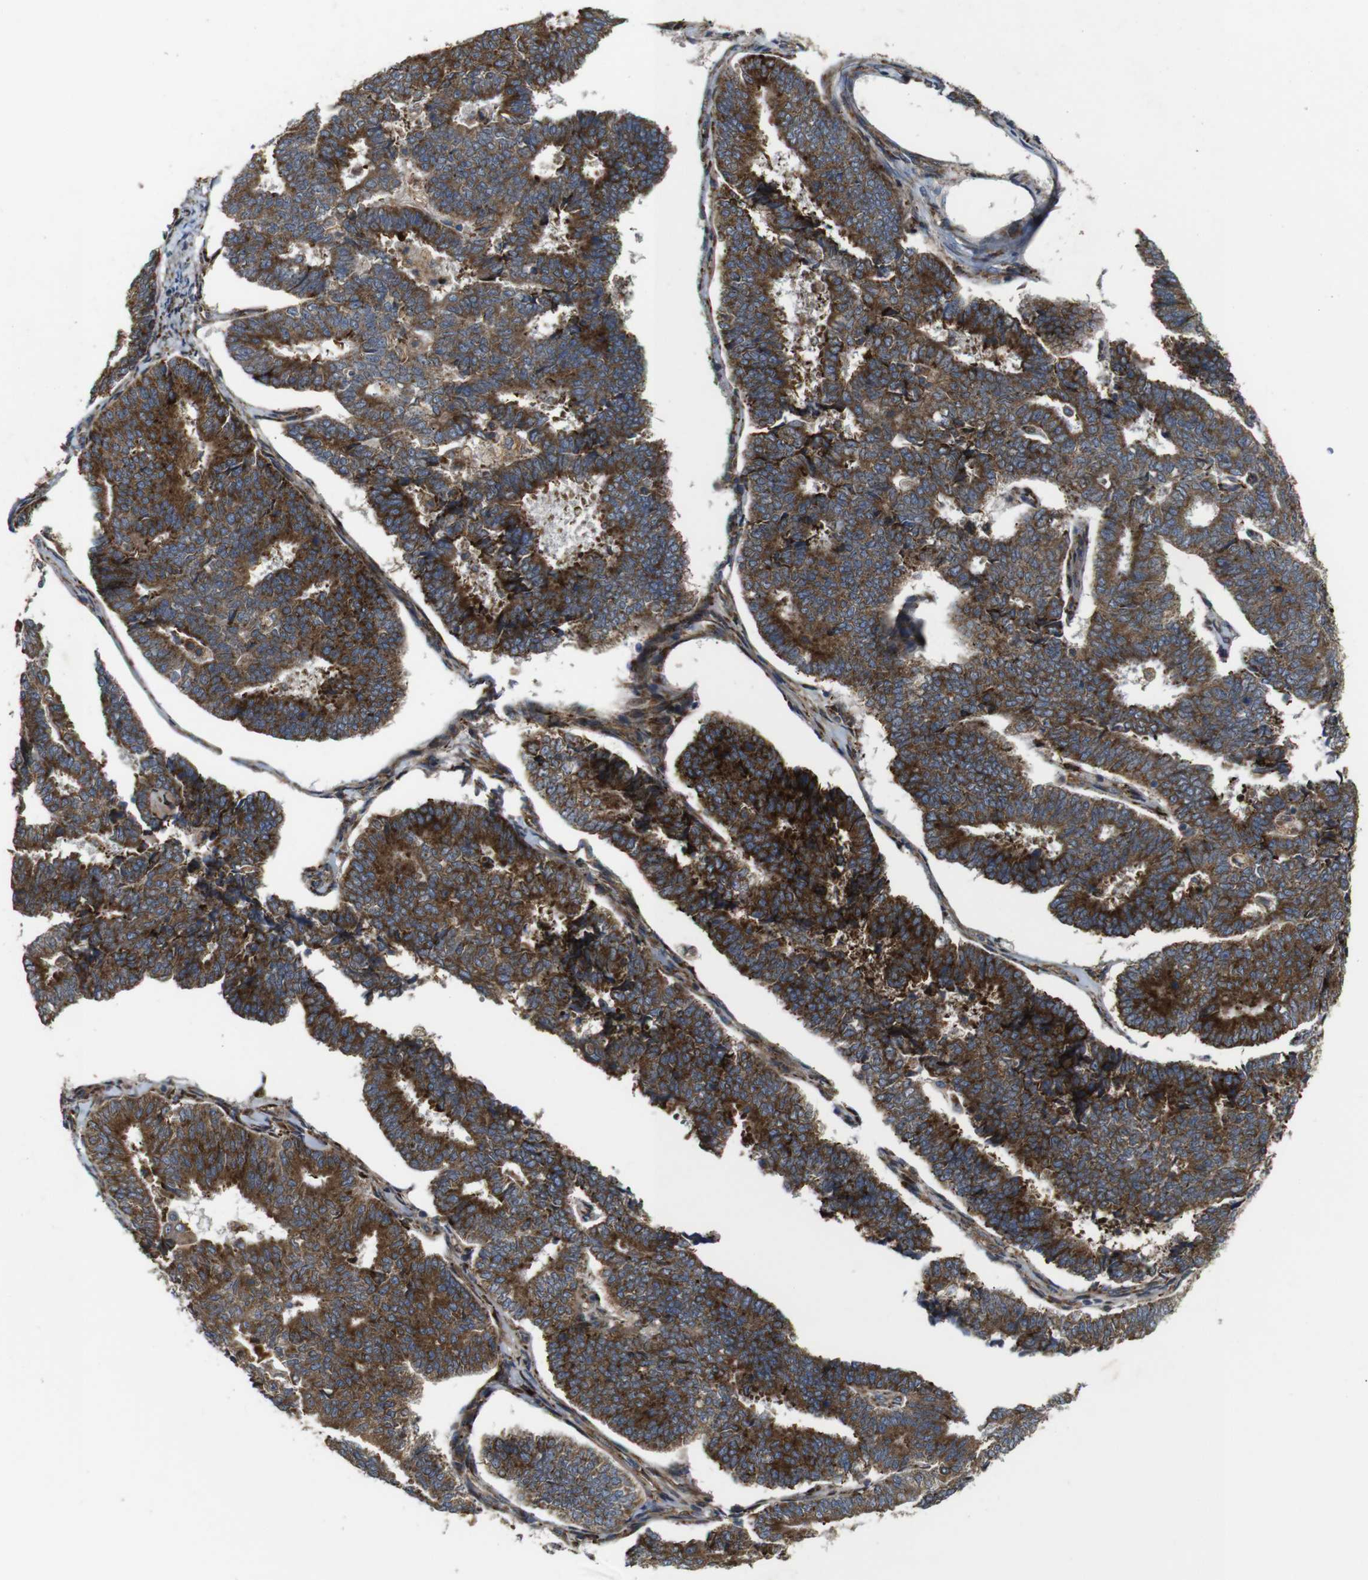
{"staining": {"intensity": "strong", "quantity": ">75%", "location": "cytoplasmic/membranous"}, "tissue": "endometrial cancer", "cell_type": "Tumor cells", "image_type": "cancer", "snomed": [{"axis": "morphology", "description": "Adenocarcinoma, NOS"}, {"axis": "topography", "description": "Endometrium"}], "caption": "Immunohistochemistry (IHC) image of neoplastic tissue: endometrial adenocarcinoma stained using immunohistochemistry (IHC) displays high levels of strong protein expression localized specifically in the cytoplasmic/membranous of tumor cells, appearing as a cytoplasmic/membranous brown color.", "gene": "UBE2G2", "patient": {"sex": "female", "age": 70}}